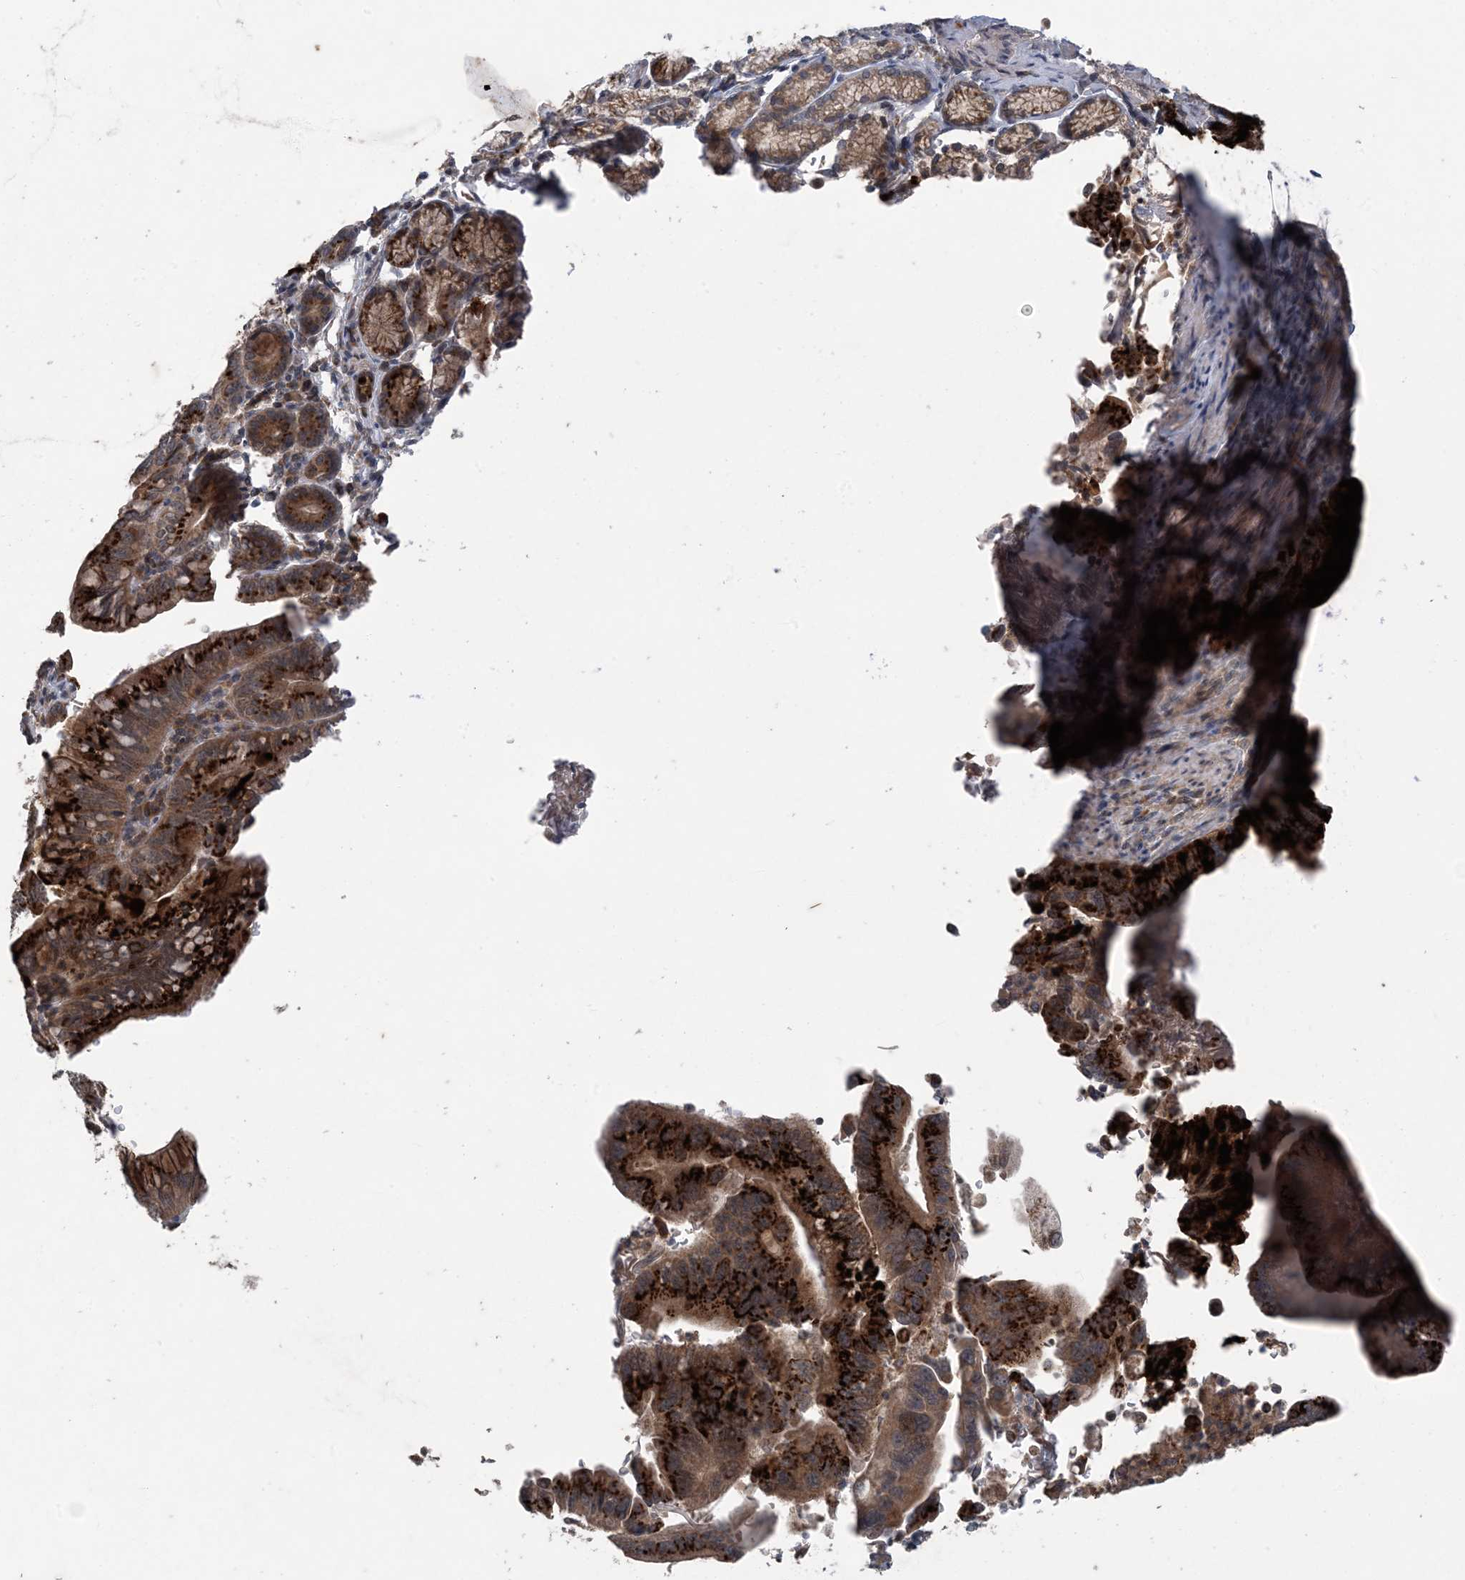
{"staining": {"intensity": "strong", "quantity": ">75%", "location": "cytoplasmic/membranous"}, "tissue": "pancreatic cancer", "cell_type": "Tumor cells", "image_type": "cancer", "snomed": [{"axis": "morphology", "description": "Adenocarcinoma, NOS"}, {"axis": "topography", "description": "Pancreas"}], "caption": "Protein expression analysis of human pancreatic cancer (adenocarcinoma) reveals strong cytoplasmic/membranous expression in approximately >75% of tumor cells.", "gene": "MYO9B", "patient": {"sex": "male", "age": 70}}